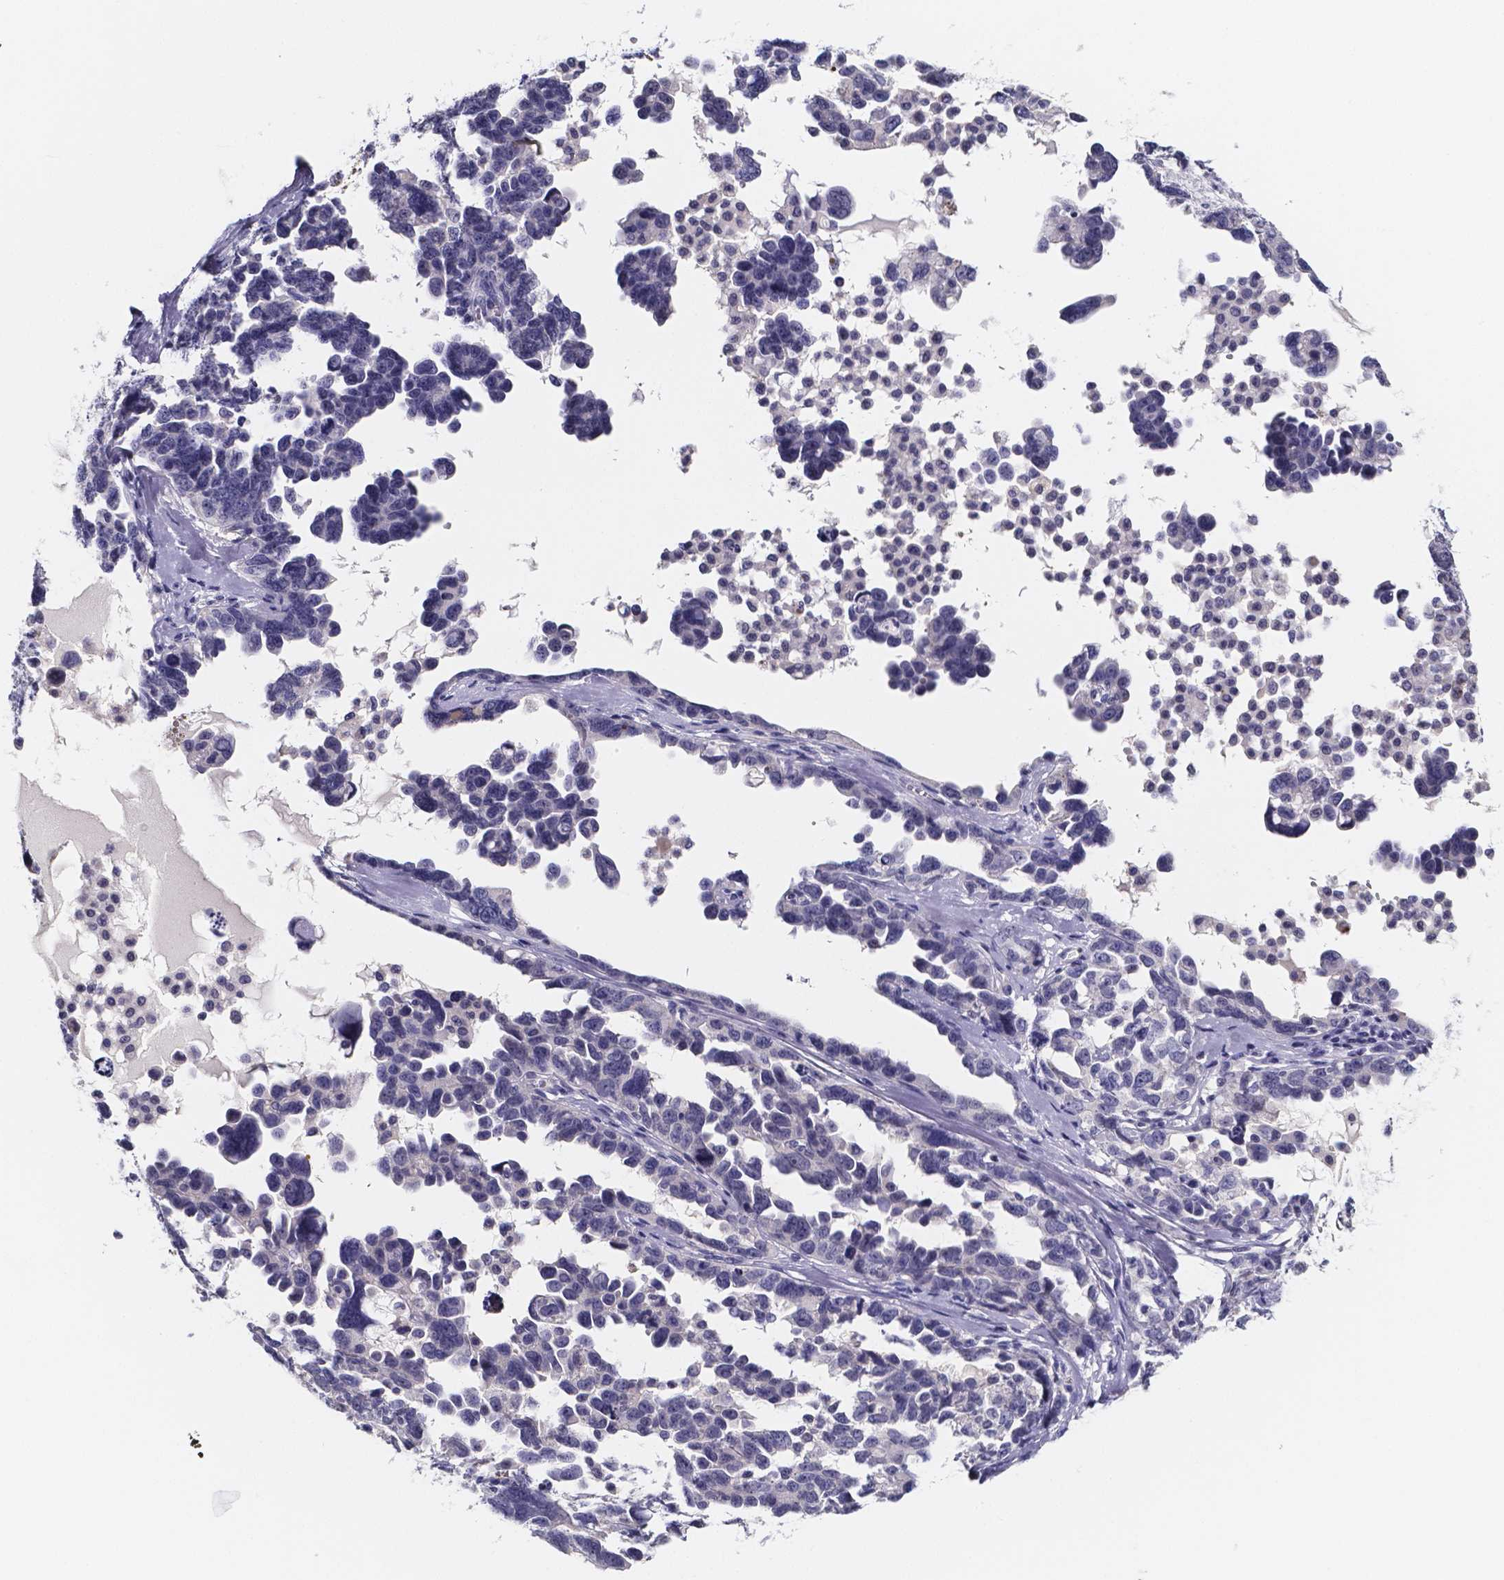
{"staining": {"intensity": "negative", "quantity": "none", "location": "none"}, "tissue": "ovarian cancer", "cell_type": "Tumor cells", "image_type": "cancer", "snomed": [{"axis": "morphology", "description": "Cystadenocarcinoma, serous, NOS"}, {"axis": "topography", "description": "Ovary"}], "caption": "Ovarian serous cystadenocarcinoma stained for a protein using IHC reveals no positivity tumor cells.", "gene": "IZUMO1", "patient": {"sex": "female", "age": 69}}